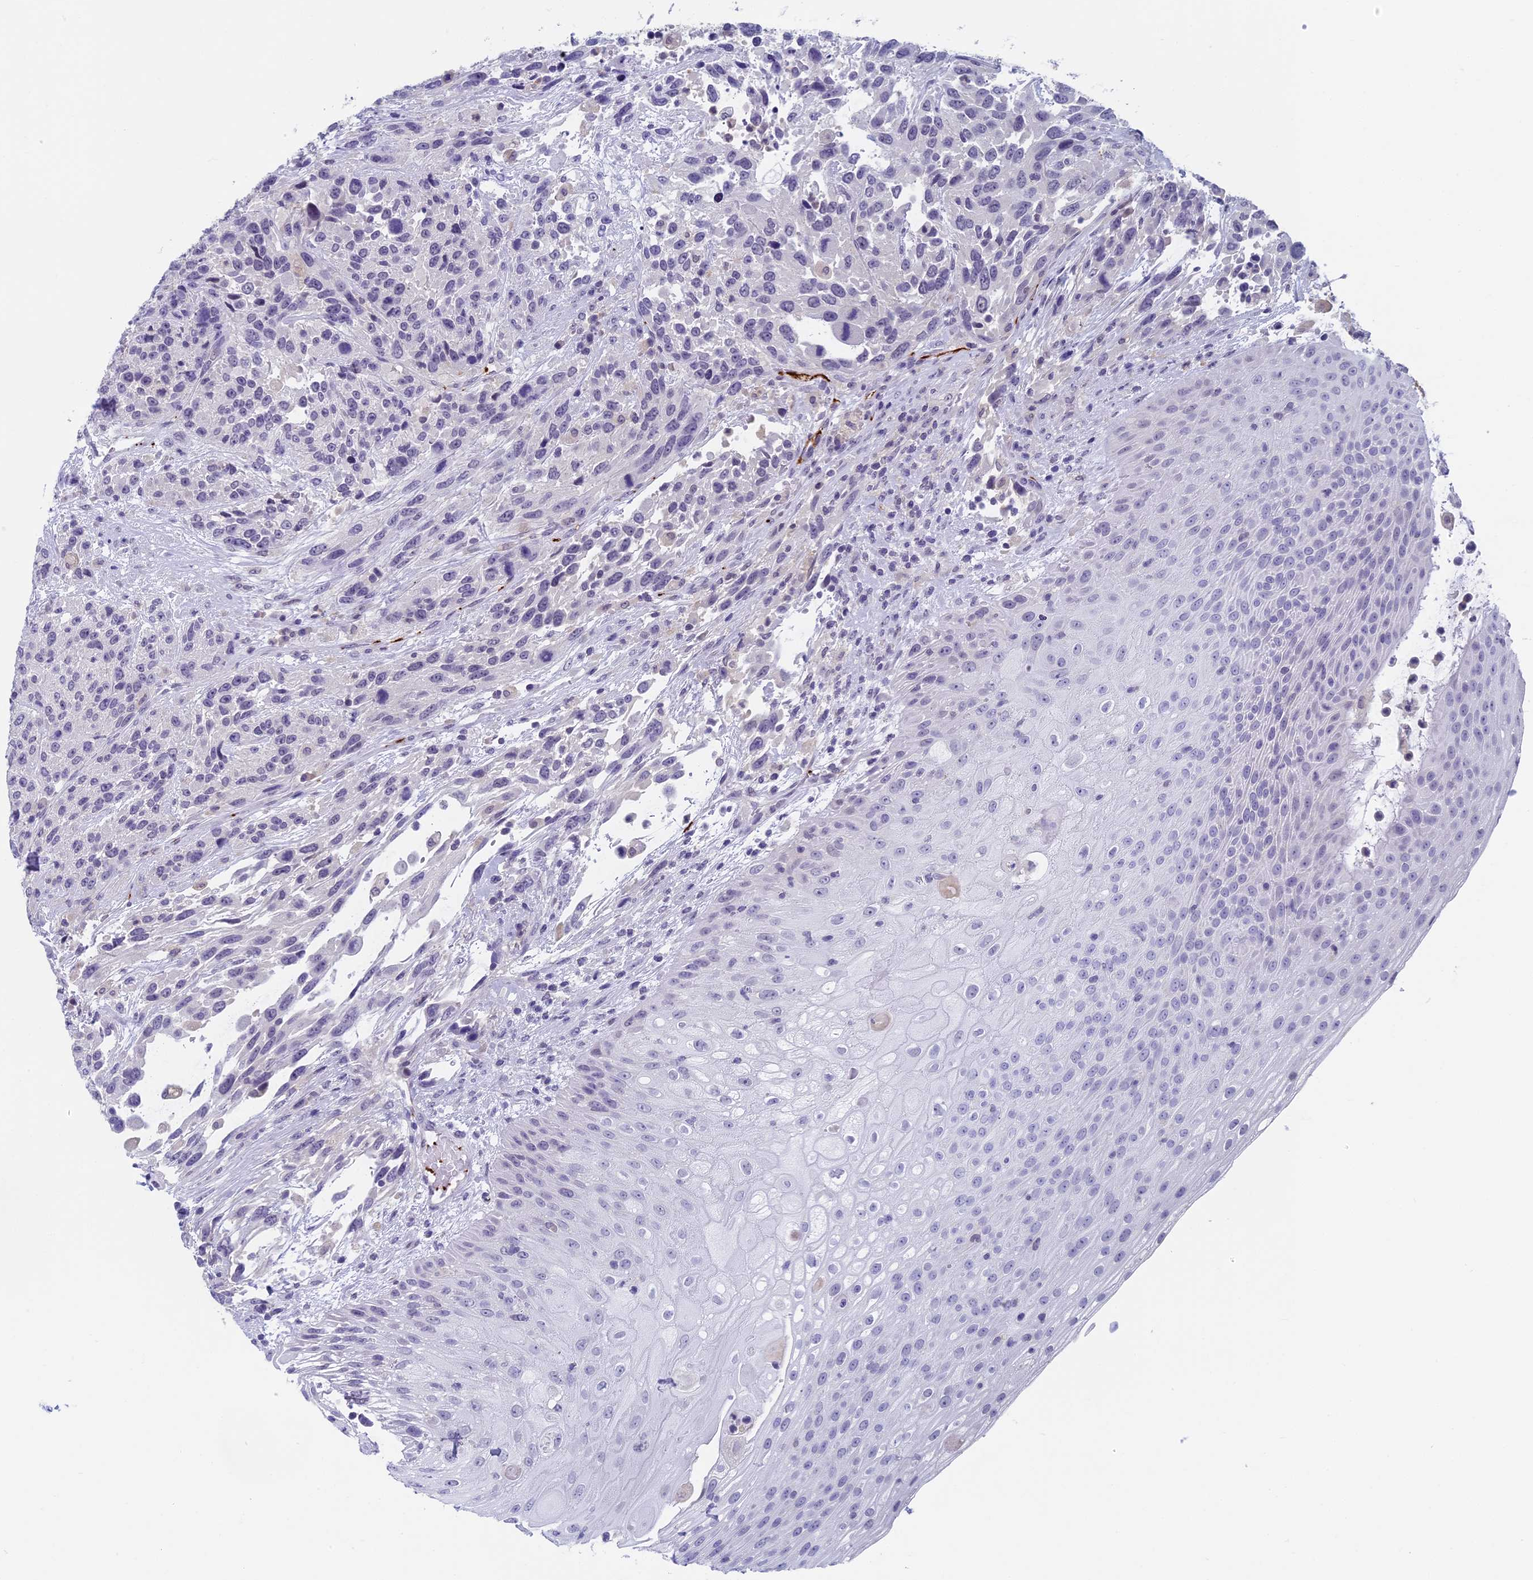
{"staining": {"intensity": "negative", "quantity": "none", "location": "none"}, "tissue": "urothelial cancer", "cell_type": "Tumor cells", "image_type": "cancer", "snomed": [{"axis": "morphology", "description": "Urothelial carcinoma, High grade"}, {"axis": "topography", "description": "Urinary bladder"}], "caption": "Immunohistochemical staining of human urothelial cancer displays no significant expression in tumor cells. The staining is performed using DAB brown chromogen with nuclei counter-stained in using hematoxylin.", "gene": "AIFM2", "patient": {"sex": "female", "age": 70}}